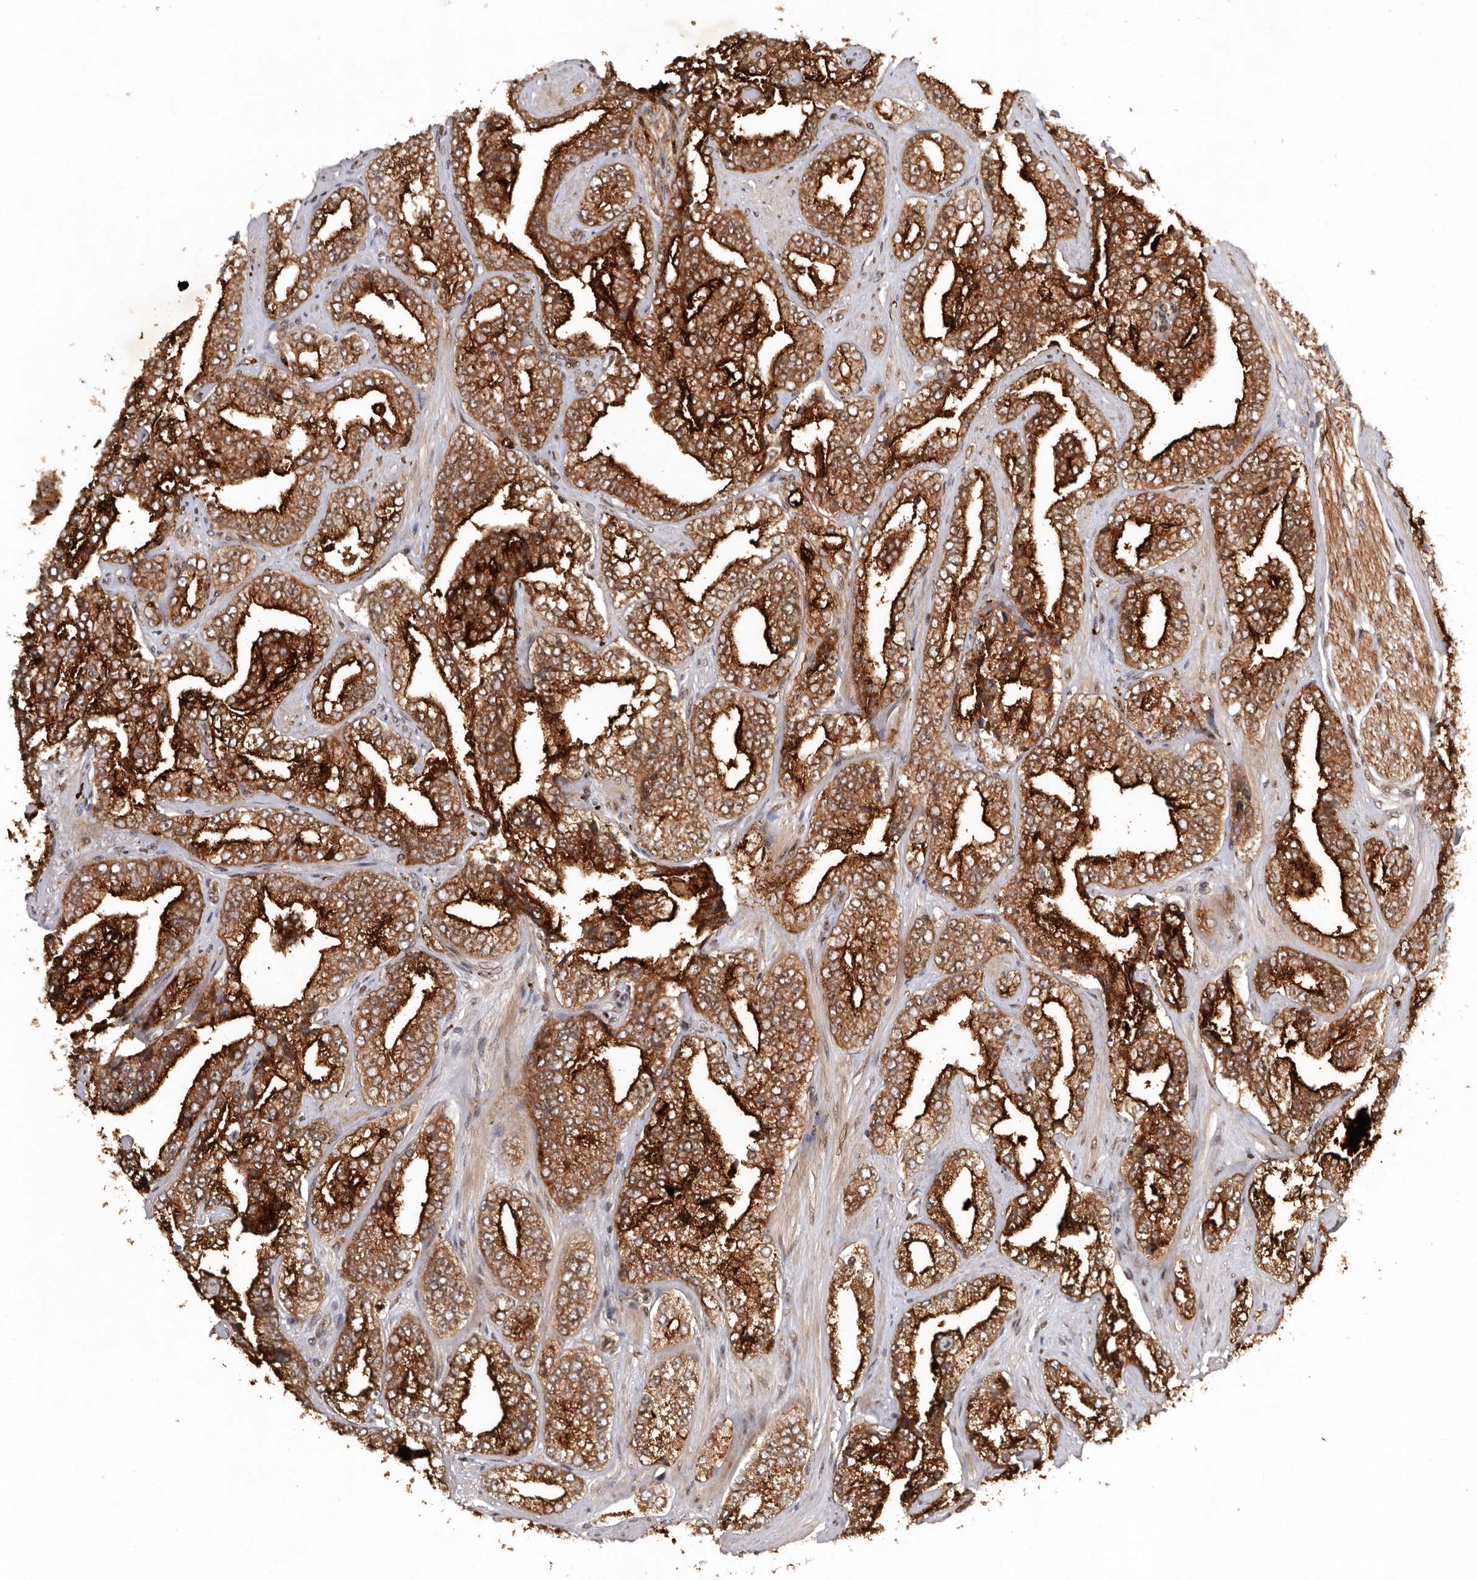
{"staining": {"intensity": "strong", "quantity": ">75%", "location": "cytoplasmic/membranous"}, "tissue": "prostate cancer", "cell_type": "Tumor cells", "image_type": "cancer", "snomed": [{"axis": "morphology", "description": "Adenocarcinoma, High grade"}, {"axis": "topography", "description": "Prostate"}], "caption": "An image of prostate adenocarcinoma (high-grade) stained for a protein shows strong cytoplasmic/membranous brown staining in tumor cells.", "gene": "TARS2", "patient": {"sex": "male", "age": 71}}